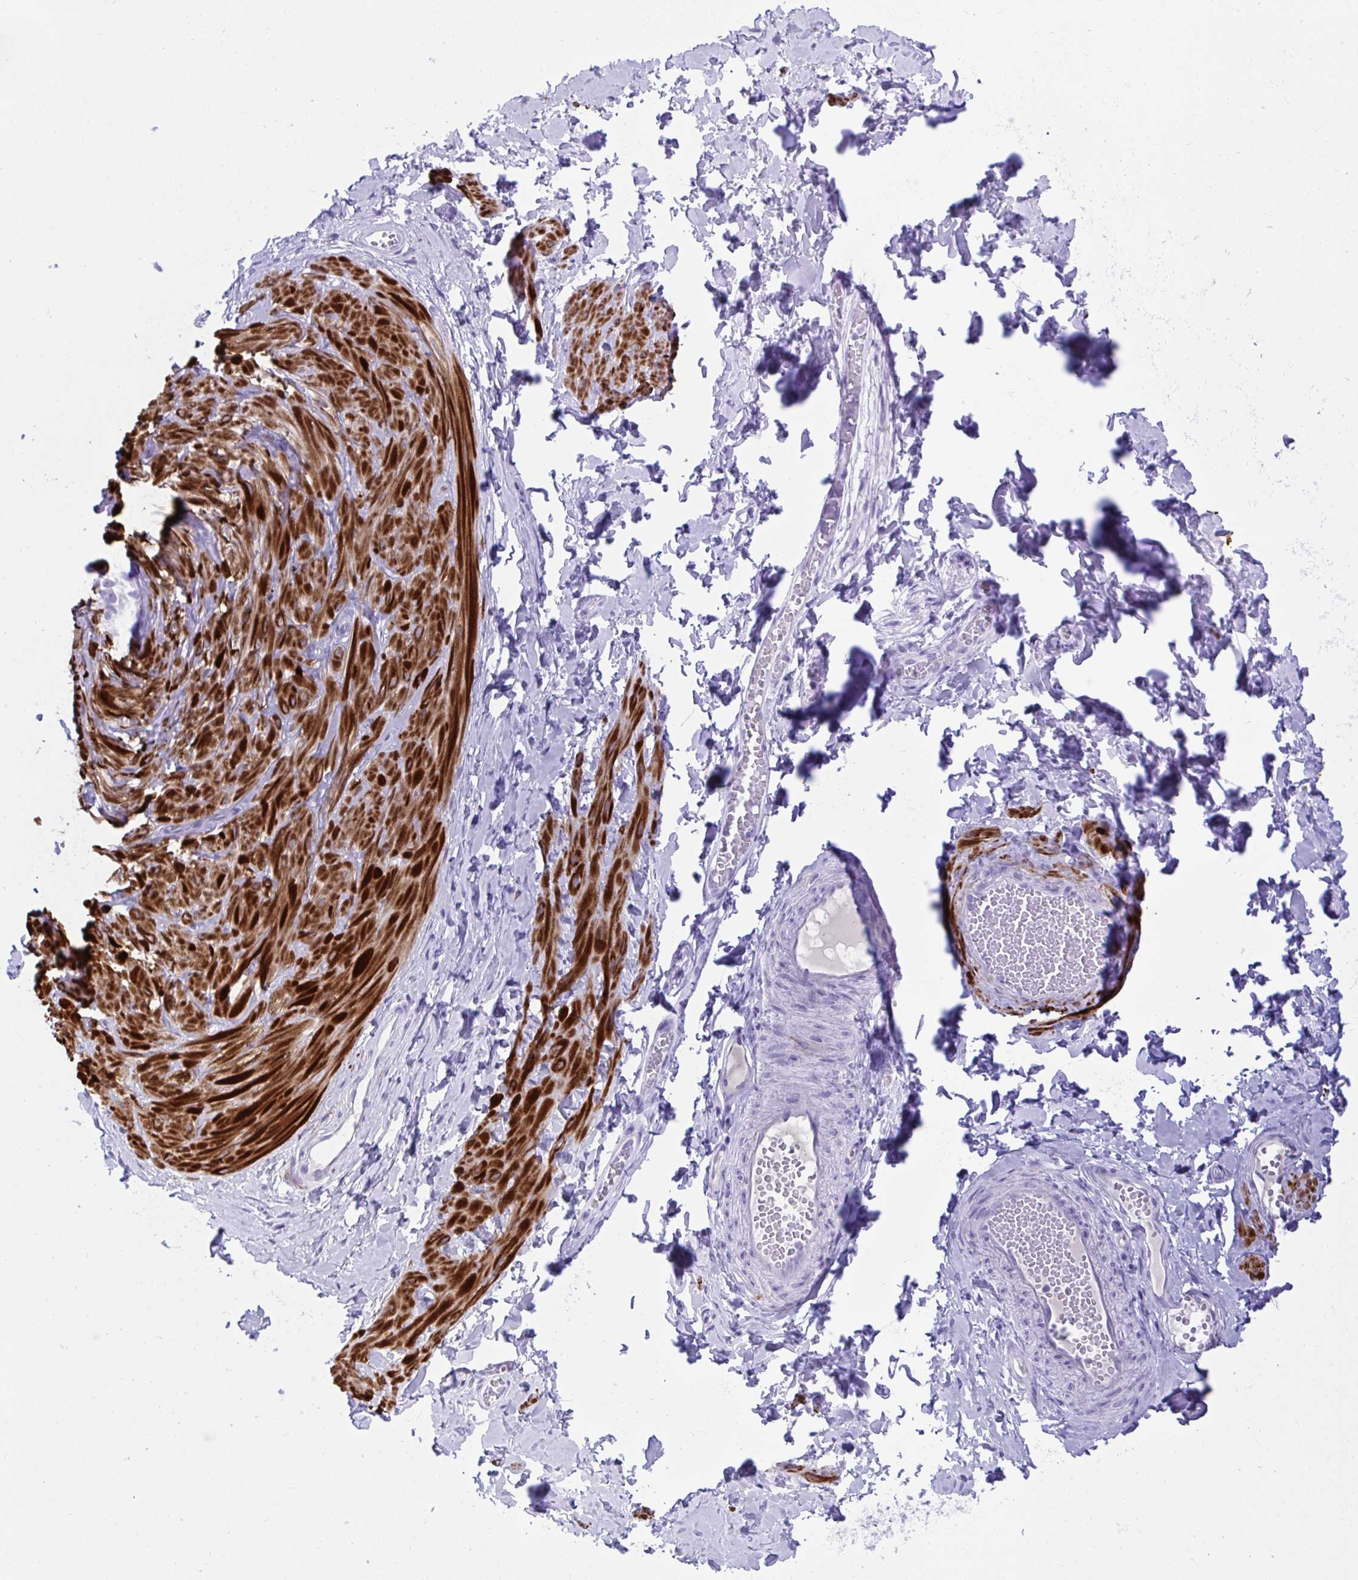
{"staining": {"intensity": "negative", "quantity": "none", "location": "none"}, "tissue": "adipose tissue", "cell_type": "Adipocytes", "image_type": "normal", "snomed": [{"axis": "morphology", "description": "Normal tissue, NOS"}, {"axis": "topography", "description": "Epididymis, spermatic cord, NOS"}, {"axis": "topography", "description": "Epididymis"}, {"axis": "topography", "description": "Peripheral nerve tissue"}], "caption": "Adipocytes are negative for protein expression in unremarkable human adipose tissue. The staining is performed using DAB (3,3'-diaminobenzidine) brown chromogen with nuclei counter-stained in using hematoxylin.", "gene": "KCNN4", "patient": {"sex": "male", "age": 29}}